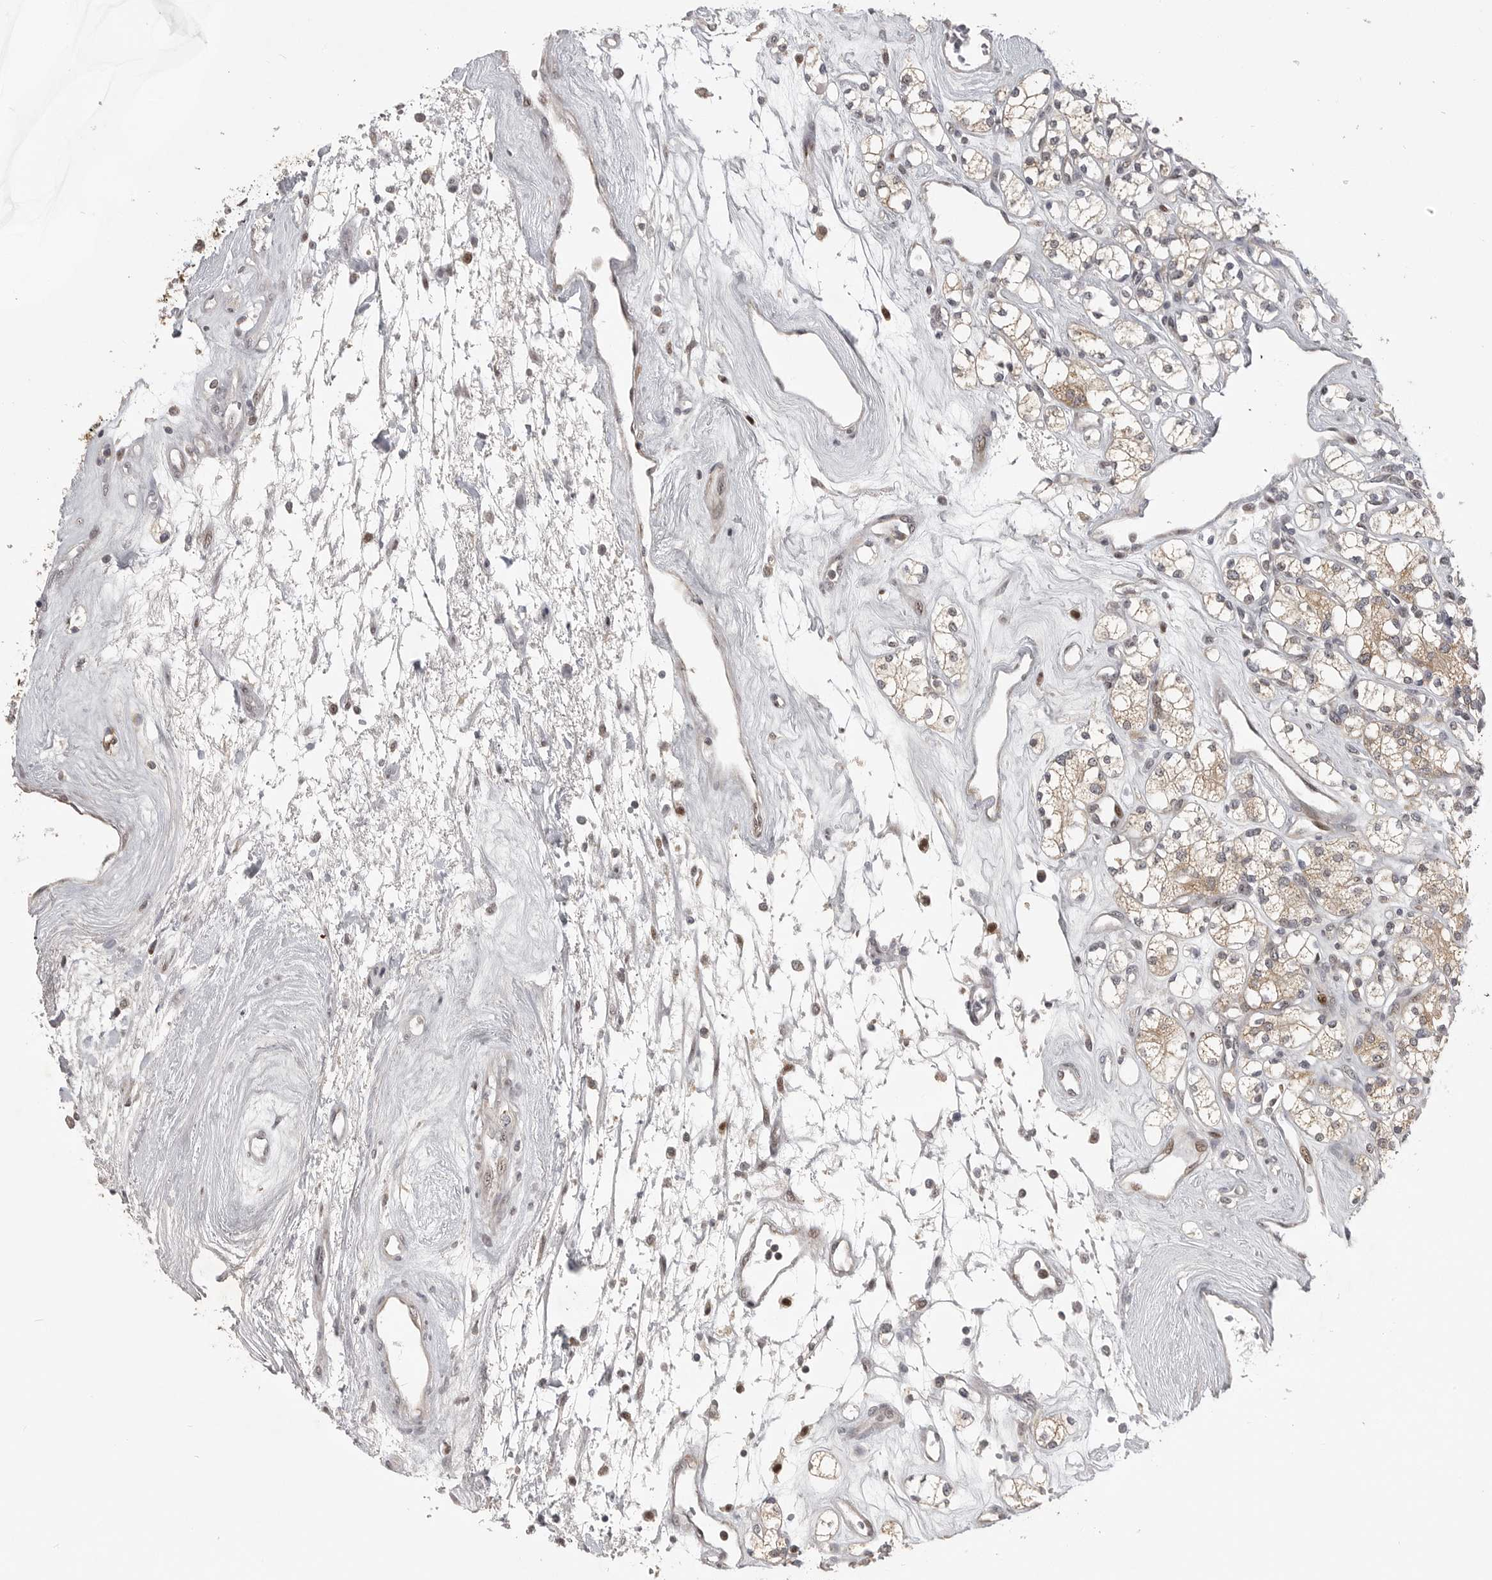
{"staining": {"intensity": "weak", "quantity": ">75%", "location": "cytoplasmic/membranous"}, "tissue": "renal cancer", "cell_type": "Tumor cells", "image_type": "cancer", "snomed": [{"axis": "morphology", "description": "Adenocarcinoma, NOS"}, {"axis": "topography", "description": "Kidney"}], "caption": "This is an image of immunohistochemistry (IHC) staining of renal cancer (adenocarcinoma), which shows weak expression in the cytoplasmic/membranous of tumor cells.", "gene": "POLE2", "patient": {"sex": "male", "age": 77}}